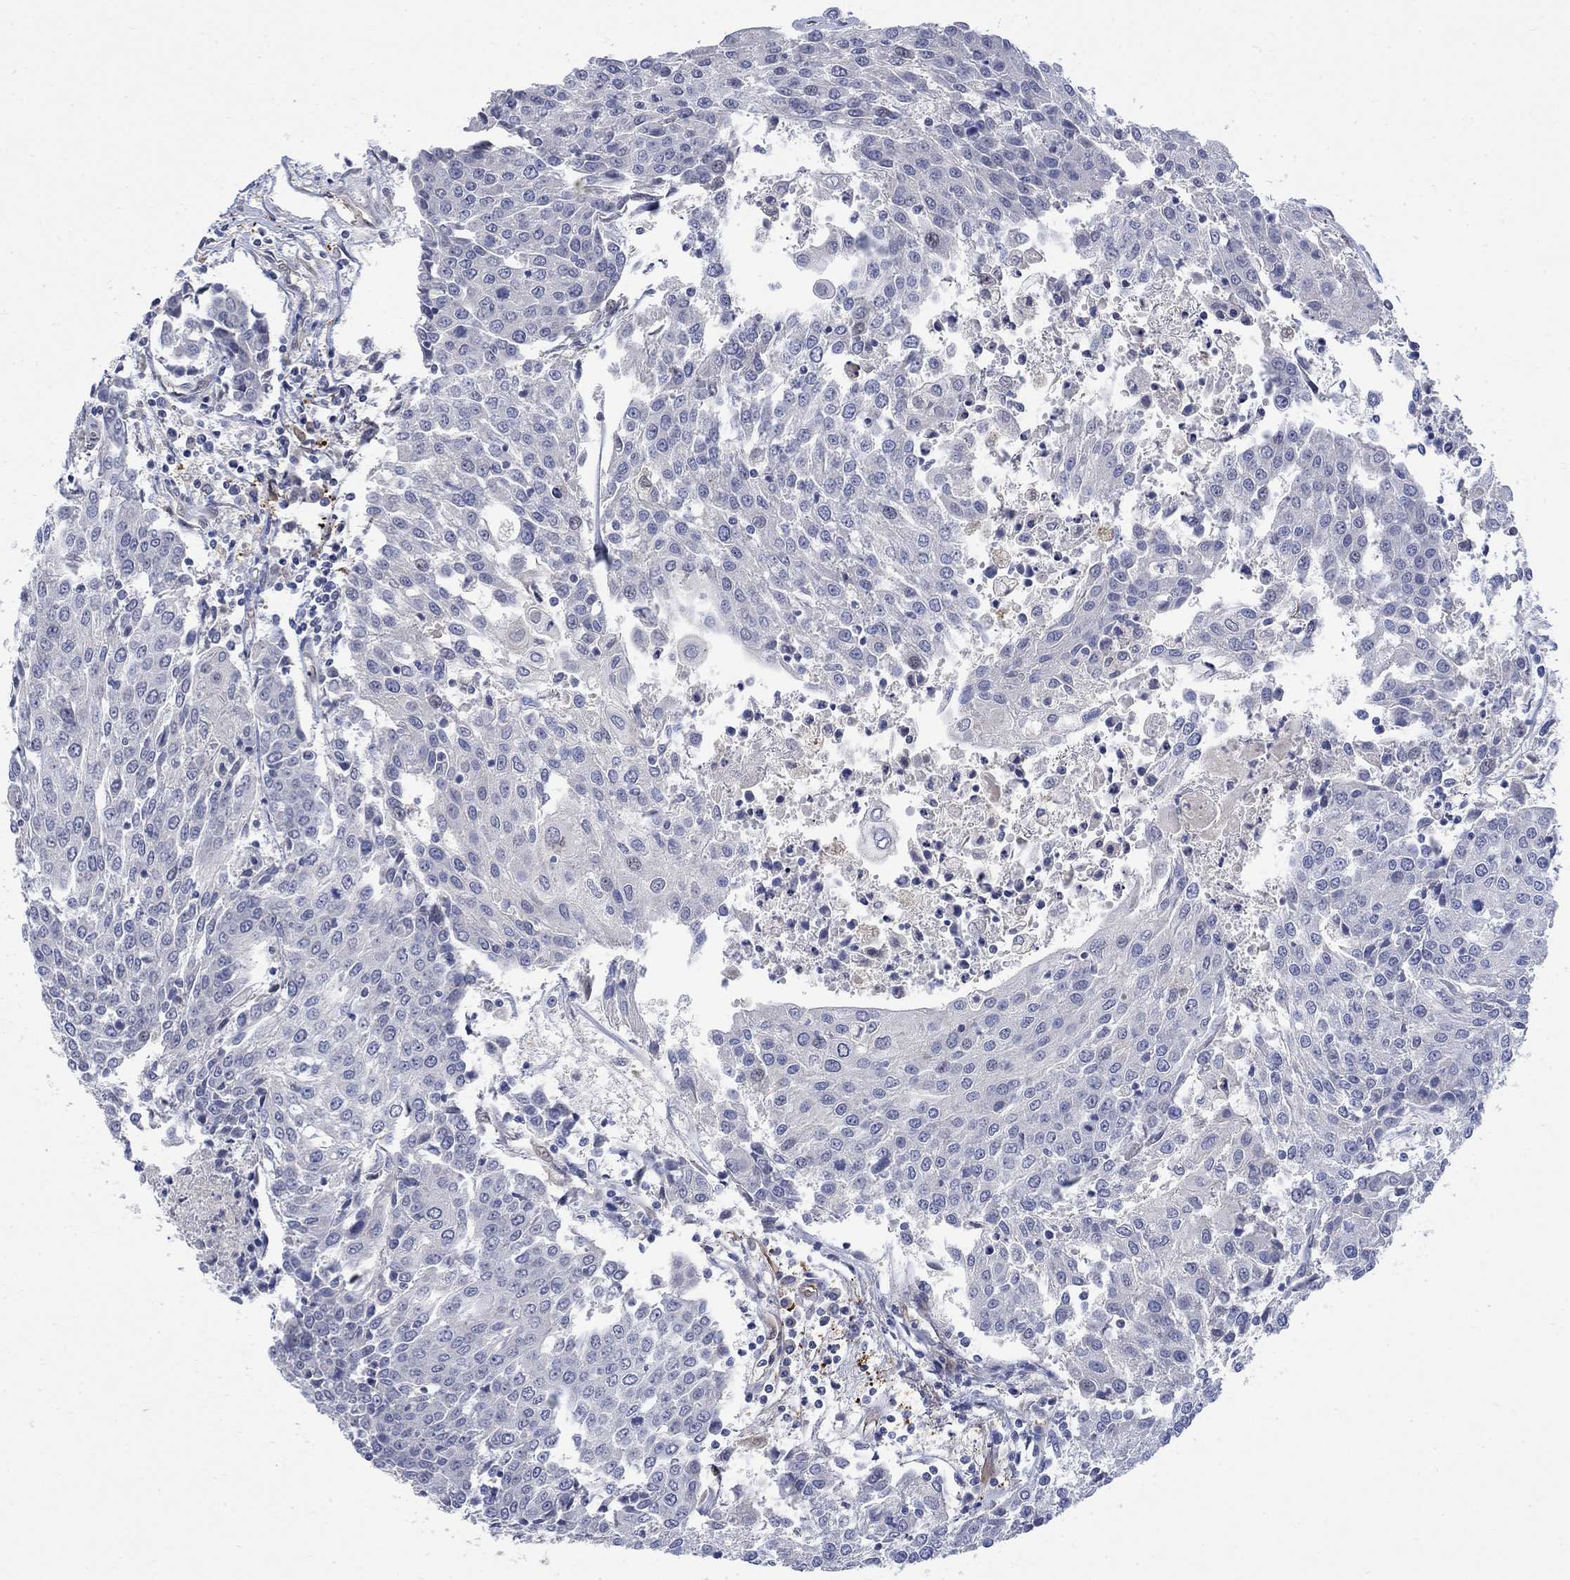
{"staining": {"intensity": "negative", "quantity": "none", "location": "none"}, "tissue": "urothelial cancer", "cell_type": "Tumor cells", "image_type": "cancer", "snomed": [{"axis": "morphology", "description": "Urothelial carcinoma, High grade"}, {"axis": "topography", "description": "Urinary bladder"}], "caption": "High-grade urothelial carcinoma was stained to show a protein in brown. There is no significant staining in tumor cells.", "gene": "TGM2", "patient": {"sex": "female", "age": 85}}